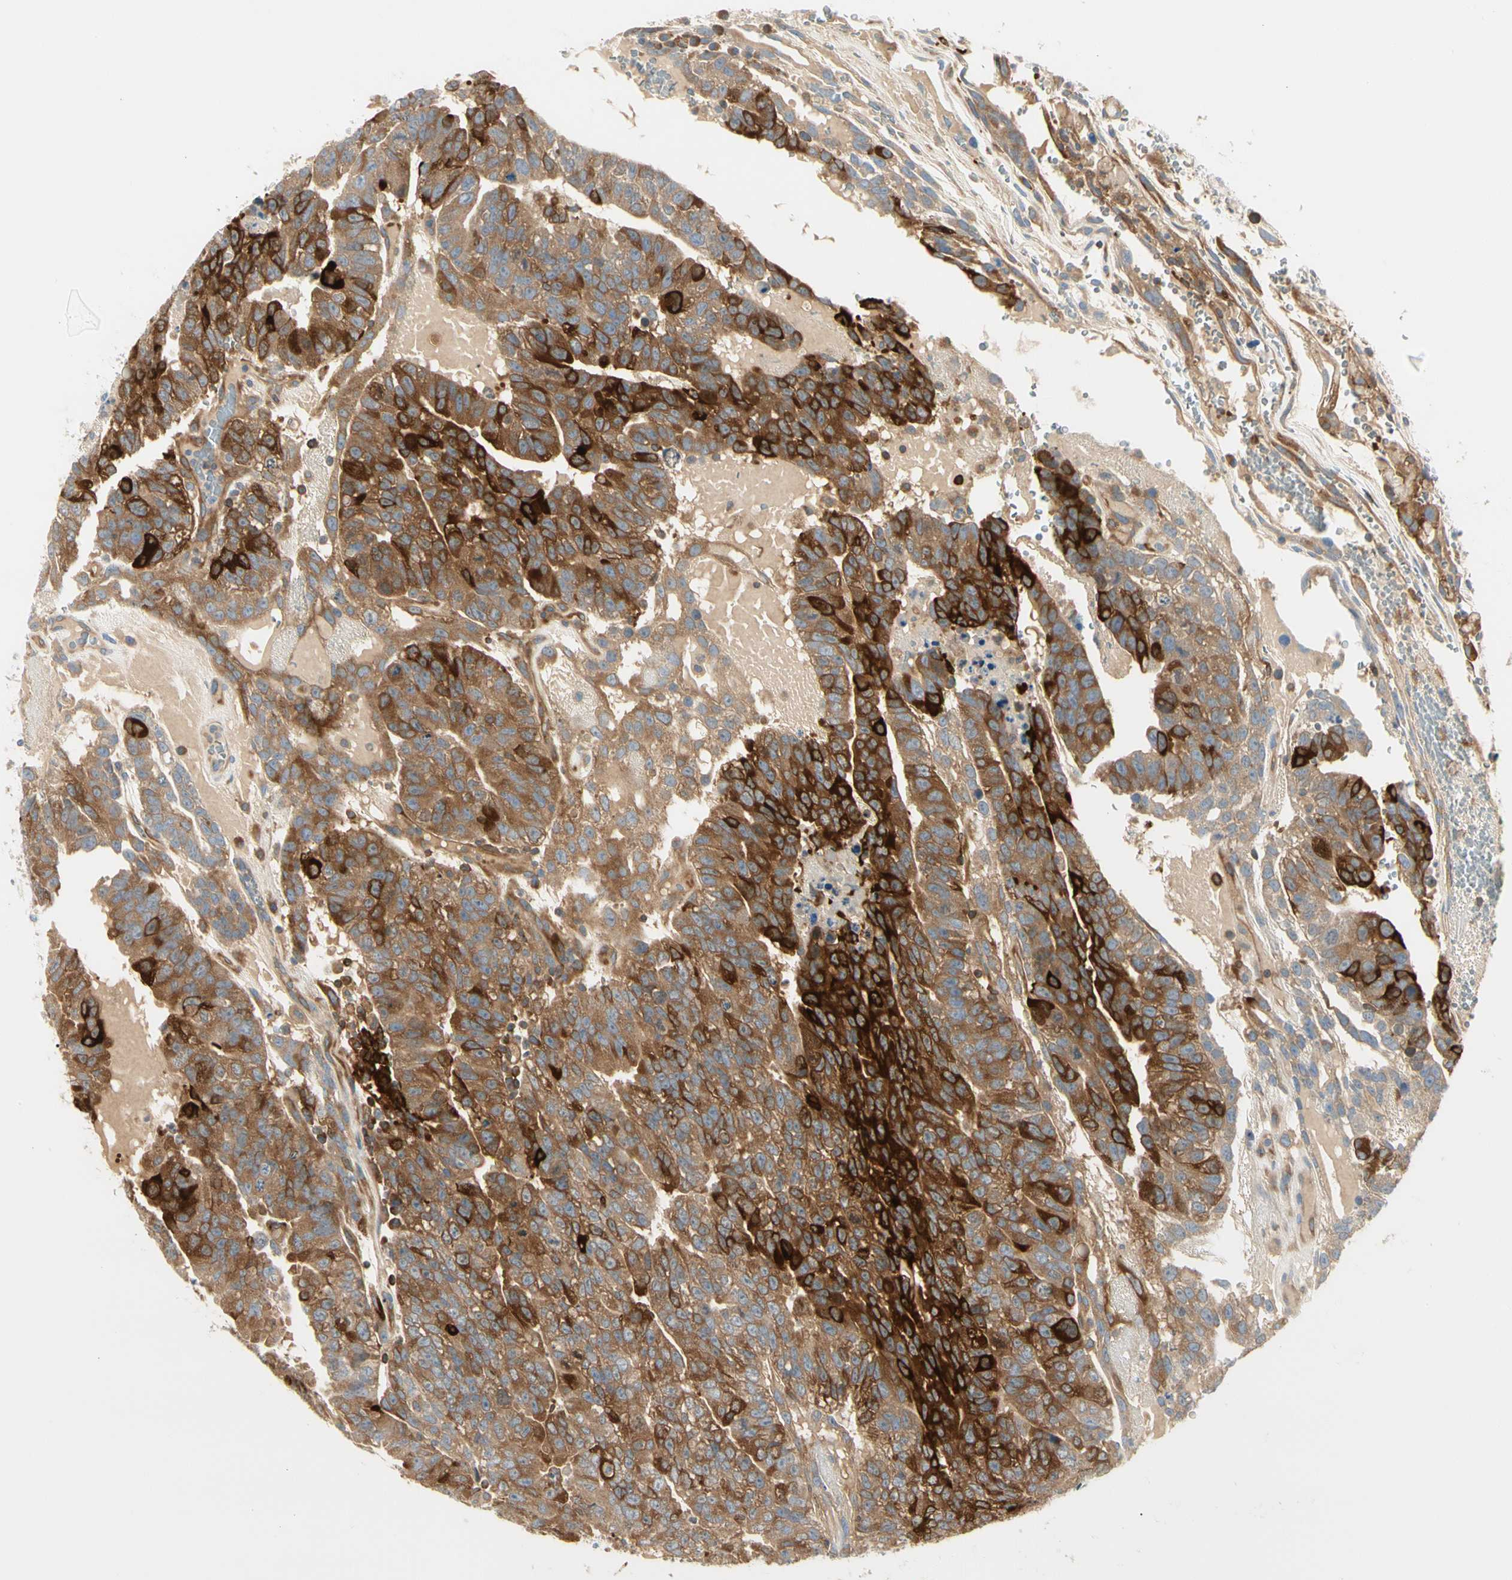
{"staining": {"intensity": "strong", "quantity": ">75%", "location": "cytoplasmic/membranous"}, "tissue": "testis cancer", "cell_type": "Tumor cells", "image_type": "cancer", "snomed": [{"axis": "morphology", "description": "Seminoma, NOS"}, {"axis": "morphology", "description": "Carcinoma, Embryonal, NOS"}, {"axis": "topography", "description": "Testis"}], "caption": "Strong cytoplasmic/membranous positivity is seen in approximately >75% of tumor cells in testis cancer. (Brightfield microscopy of DAB IHC at high magnification).", "gene": "NFKB2", "patient": {"sex": "male", "age": 52}}